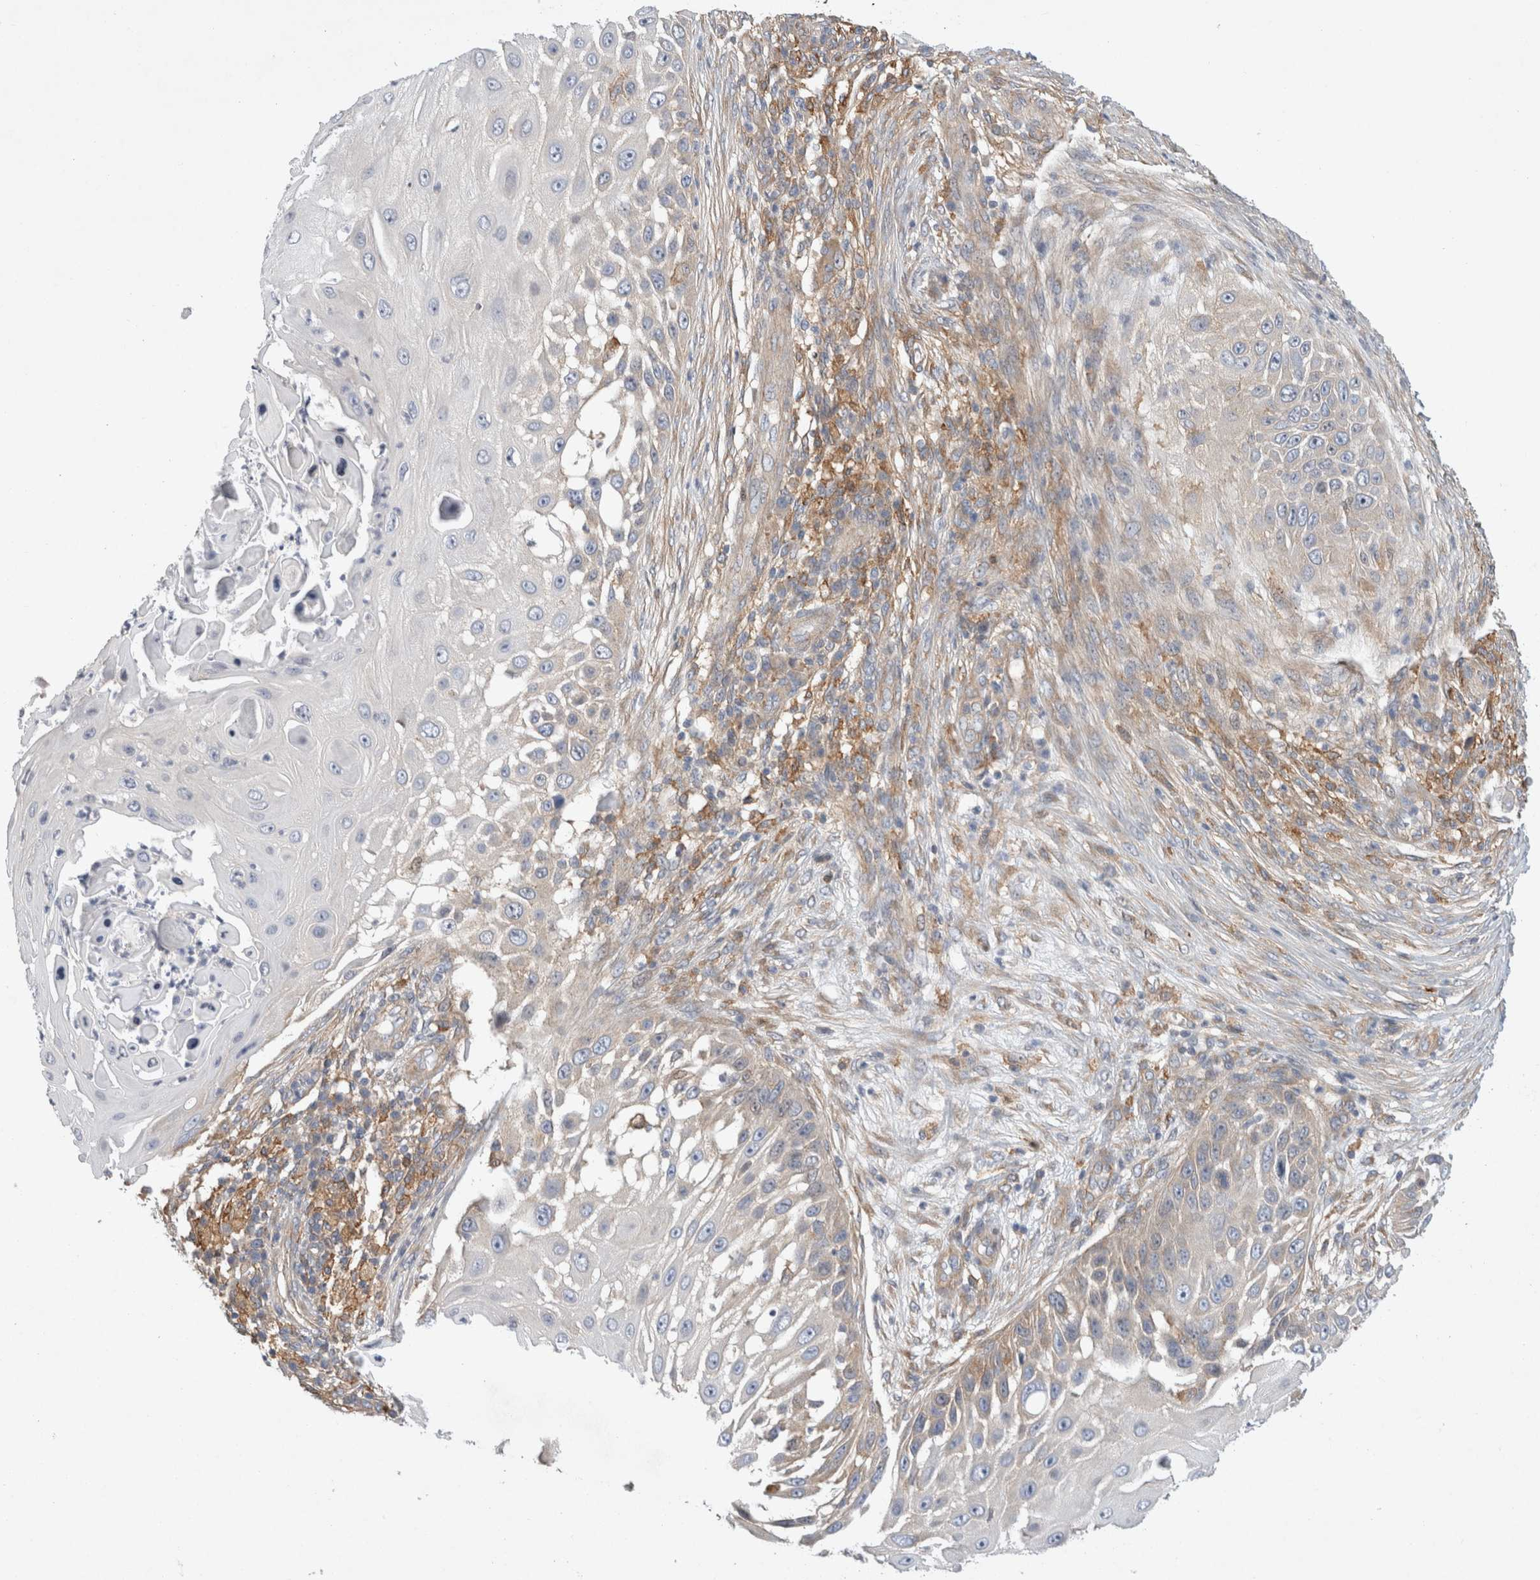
{"staining": {"intensity": "negative", "quantity": "none", "location": "none"}, "tissue": "skin cancer", "cell_type": "Tumor cells", "image_type": "cancer", "snomed": [{"axis": "morphology", "description": "Squamous cell carcinoma, NOS"}, {"axis": "topography", "description": "Skin"}], "caption": "Immunohistochemical staining of human squamous cell carcinoma (skin) reveals no significant expression in tumor cells.", "gene": "CDCA7L", "patient": {"sex": "female", "age": 44}}